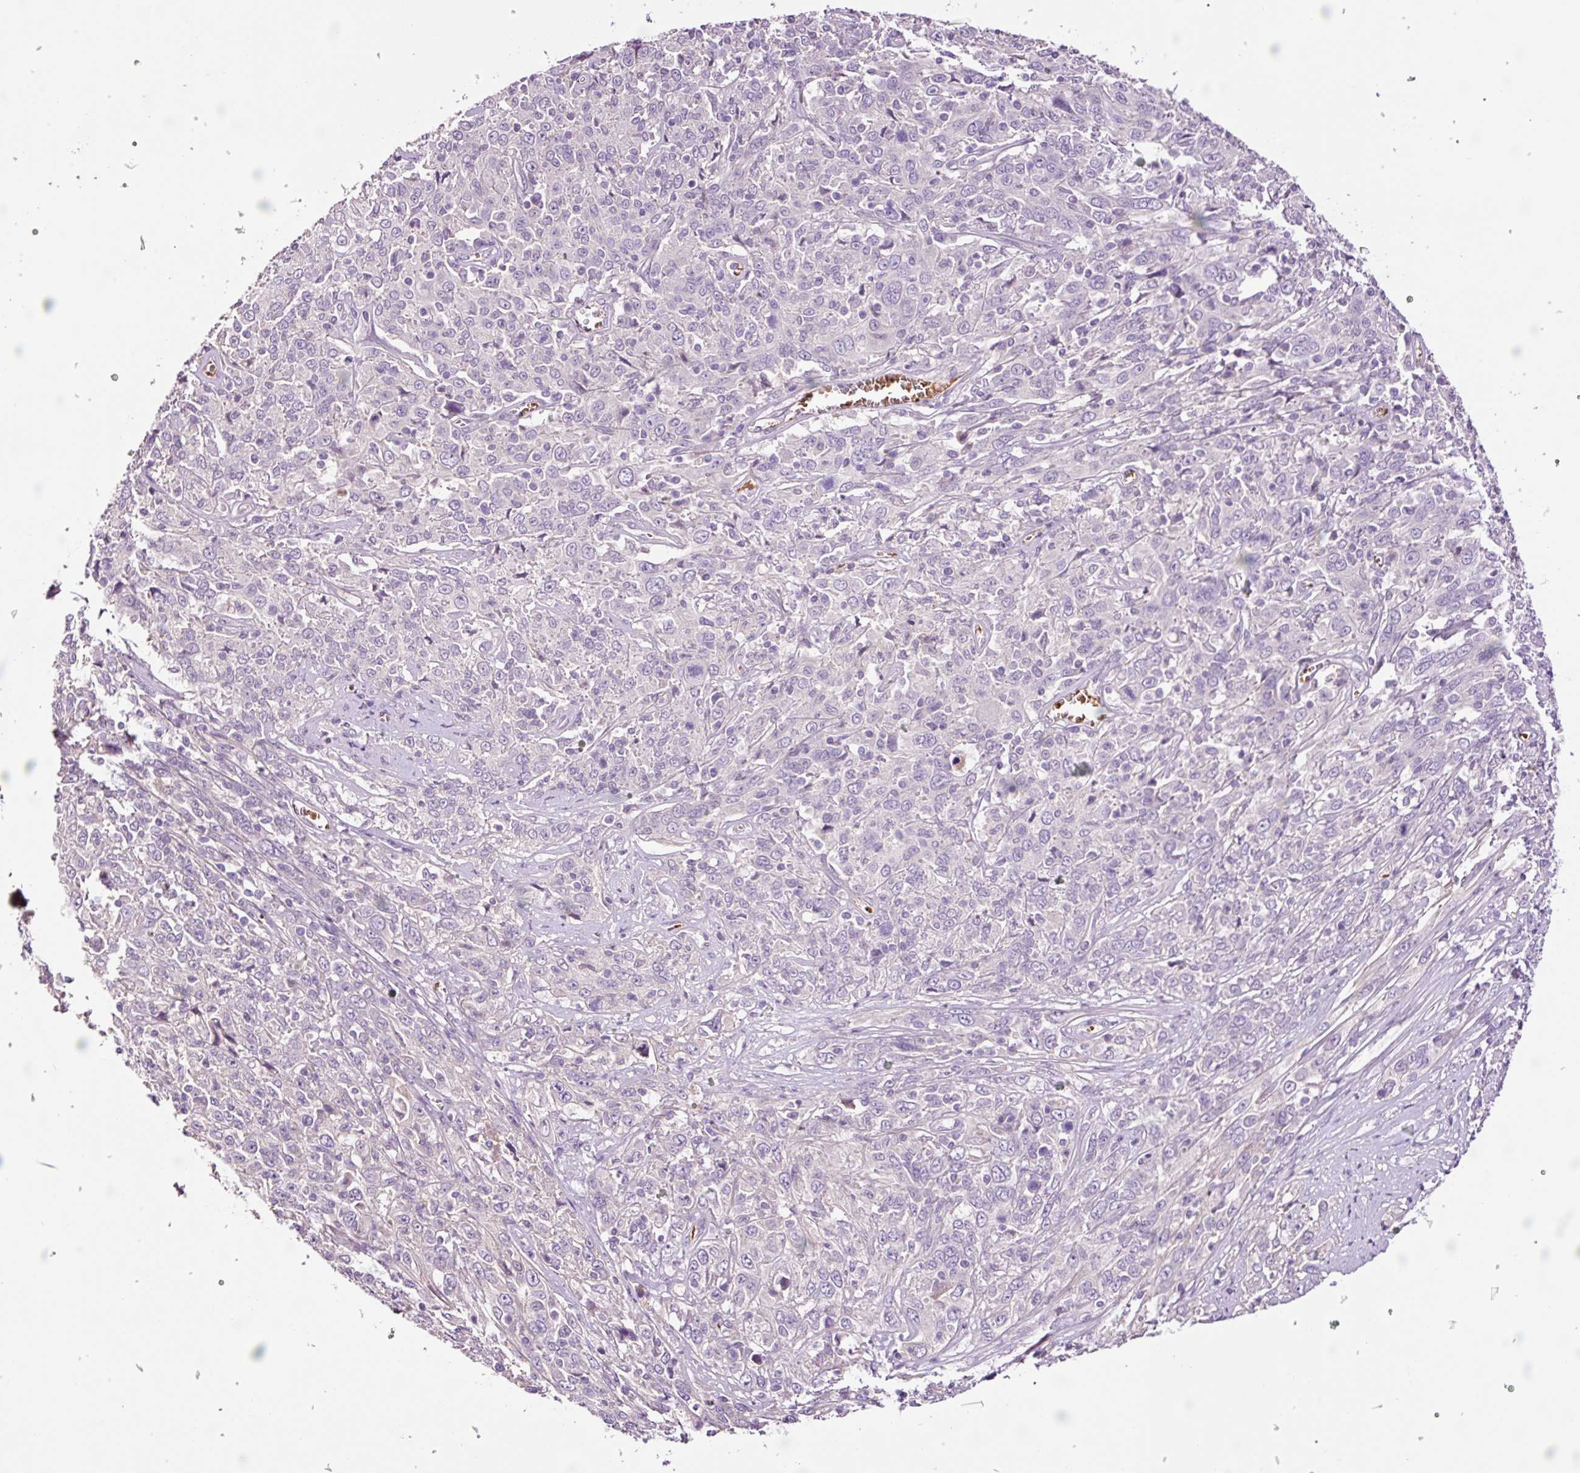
{"staining": {"intensity": "negative", "quantity": "none", "location": "none"}, "tissue": "cervical cancer", "cell_type": "Tumor cells", "image_type": "cancer", "snomed": [{"axis": "morphology", "description": "Squamous cell carcinoma, NOS"}, {"axis": "topography", "description": "Cervix"}], "caption": "A histopathology image of human cervical cancer is negative for staining in tumor cells.", "gene": "TMEM235", "patient": {"sex": "female", "age": 46}}